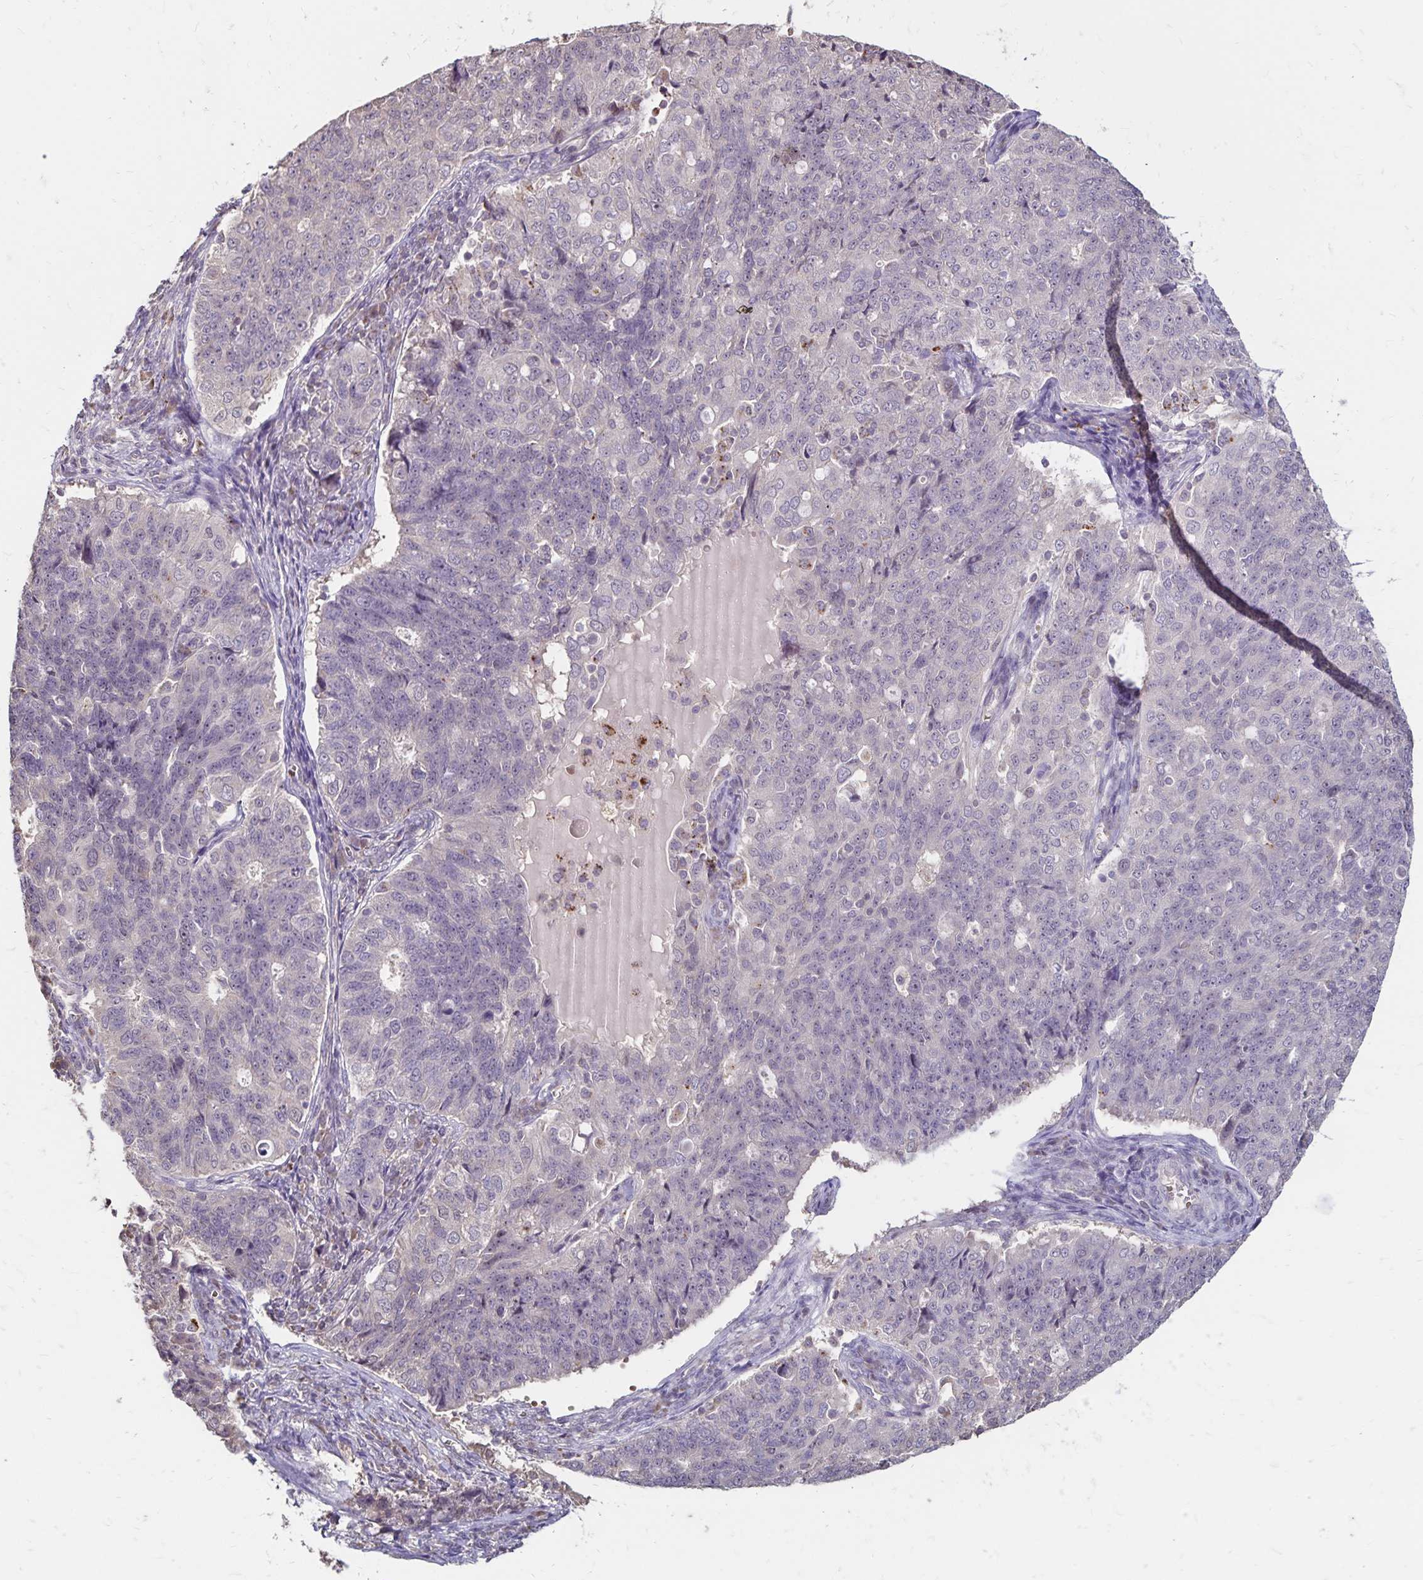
{"staining": {"intensity": "negative", "quantity": "none", "location": "none"}, "tissue": "endometrial cancer", "cell_type": "Tumor cells", "image_type": "cancer", "snomed": [{"axis": "morphology", "description": "Adenocarcinoma, NOS"}, {"axis": "topography", "description": "Endometrium"}], "caption": "There is no significant positivity in tumor cells of endometrial cancer (adenocarcinoma).", "gene": "EMC10", "patient": {"sex": "female", "age": 43}}